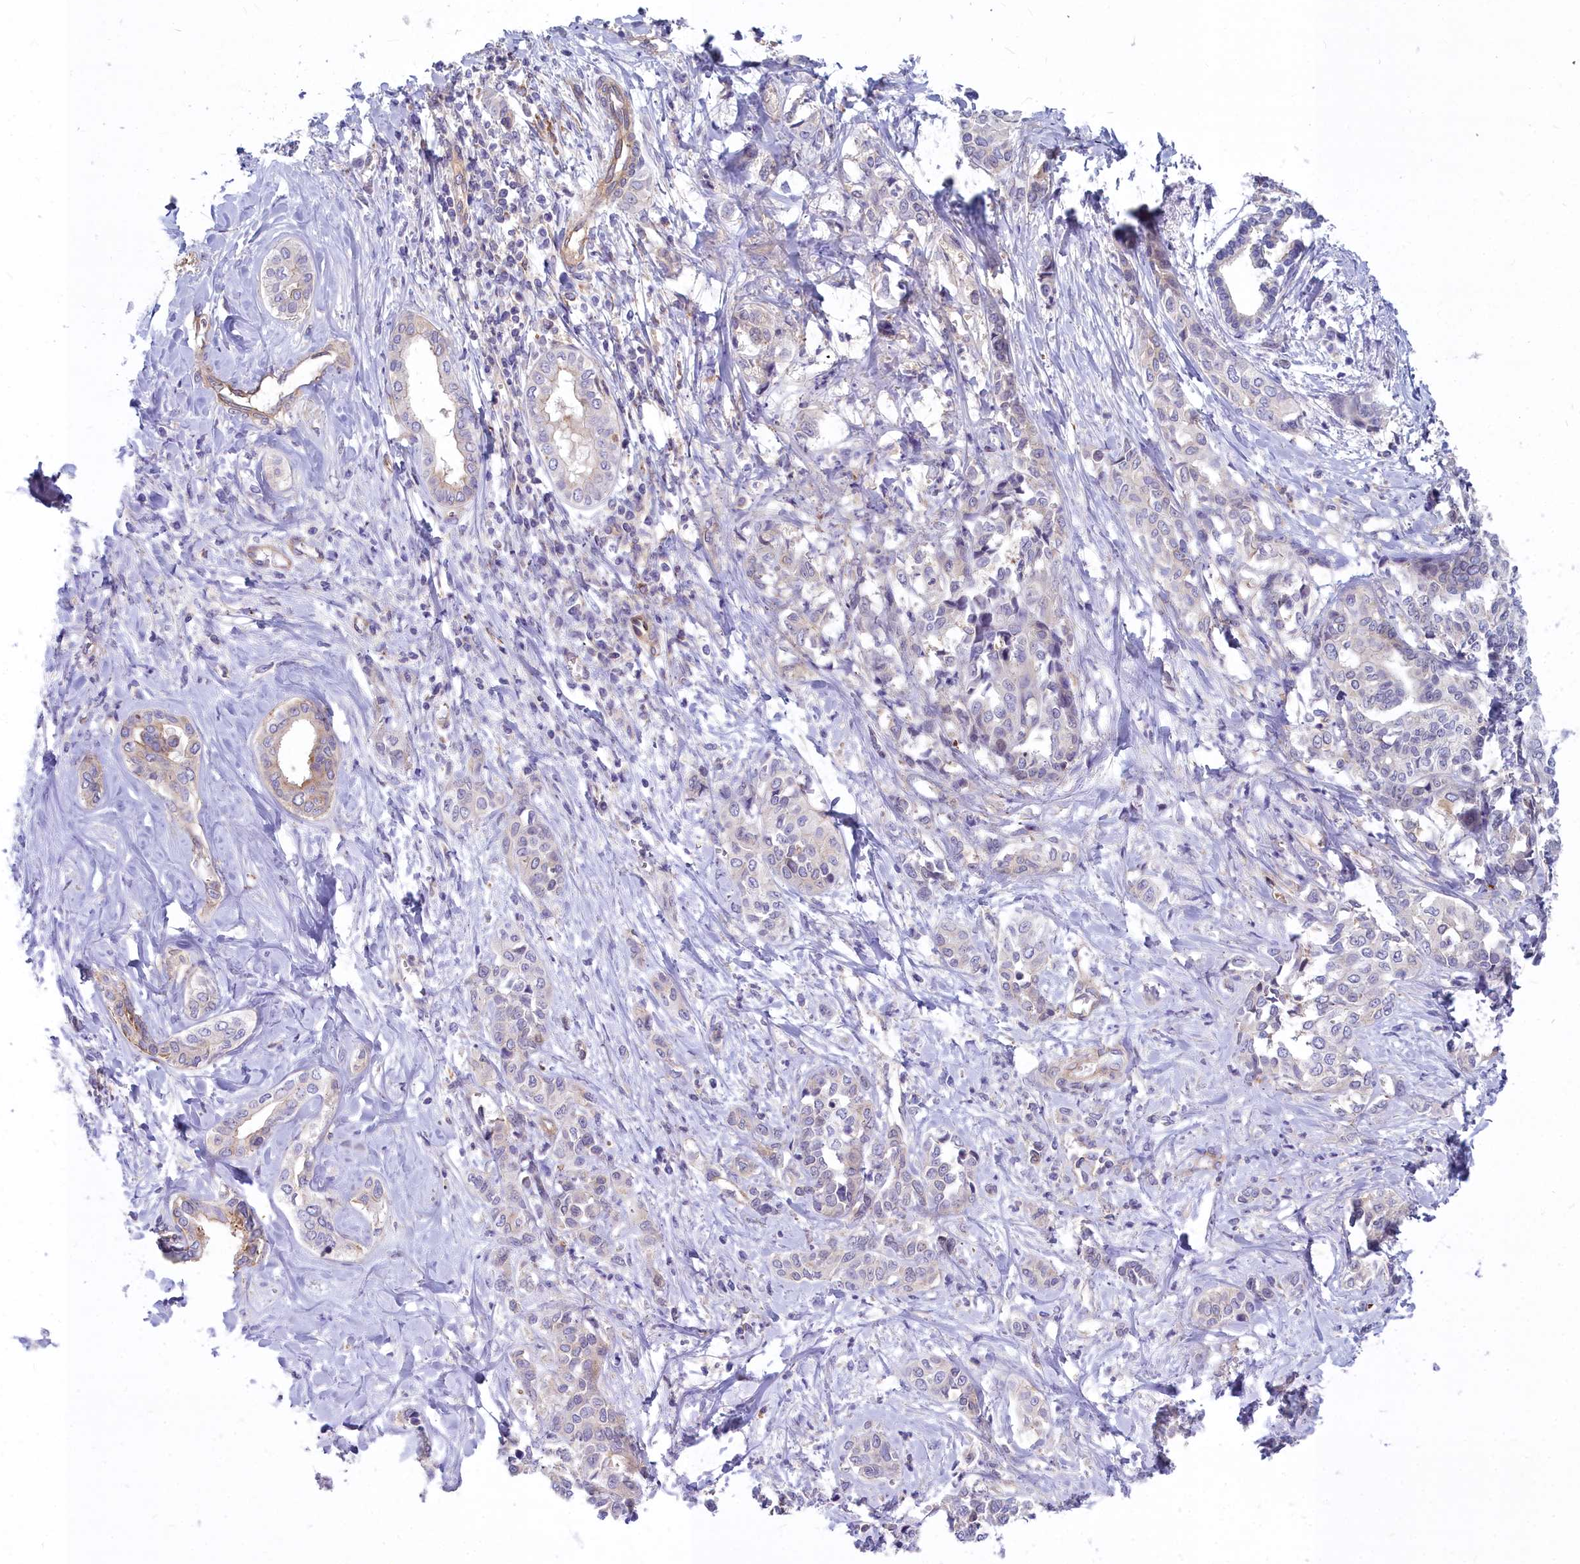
{"staining": {"intensity": "weak", "quantity": "<25%", "location": "cytoplasmic/membranous"}, "tissue": "liver cancer", "cell_type": "Tumor cells", "image_type": "cancer", "snomed": [{"axis": "morphology", "description": "Cholangiocarcinoma"}, {"axis": "topography", "description": "Liver"}], "caption": "The photomicrograph displays no staining of tumor cells in liver cancer (cholangiocarcinoma).", "gene": "HLA-DOA", "patient": {"sex": "female", "age": 77}}